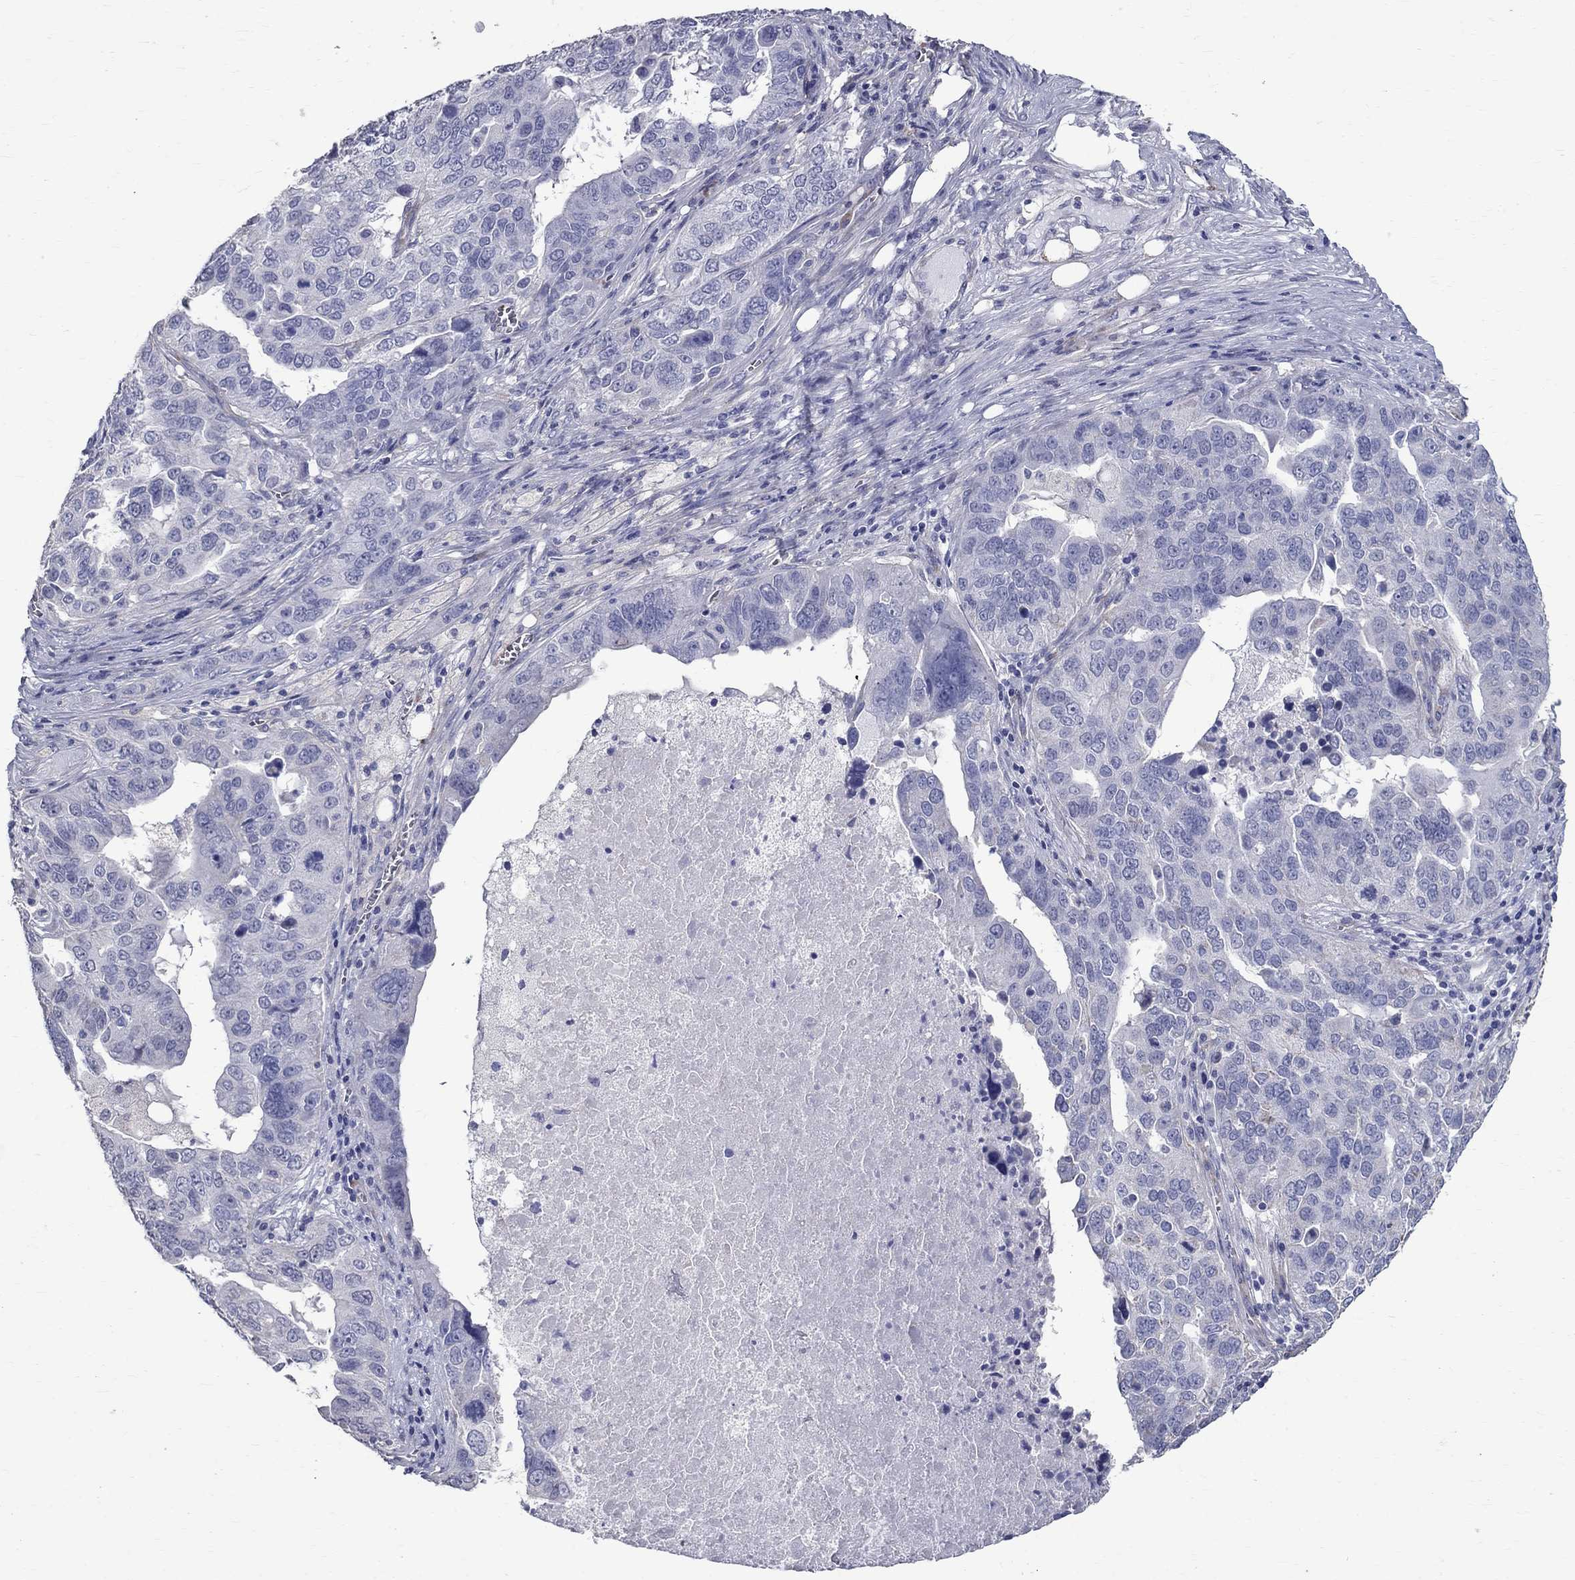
{"staining": {"intensity": "negative", "quantity": "none", "location": "none"}, "tissue": "ovarian cancer", "cell_type": "Tumor cells", "image_type": "cancer", "snomed": [{"axis": "morphology", "description": "Carcinoma, endometroid"}, {"axis": "topography", "description": "Soft tissue"}, {"axis": "topography", "description": "Ovary"}], "caption": "High power microscopy histopathology image of an IHC micrograph of ovarian cancer, revealing no significant positivity in tumor cells. The staining was performed using DAB (3,3'-diaminobenzidine) to visualize the protein expression in brown, while the nuclei were stained in blue with hematoxylin (Magnification: 20x).", "gene": "ANXA10", "patient": {"sex": "female", "age": 52}}